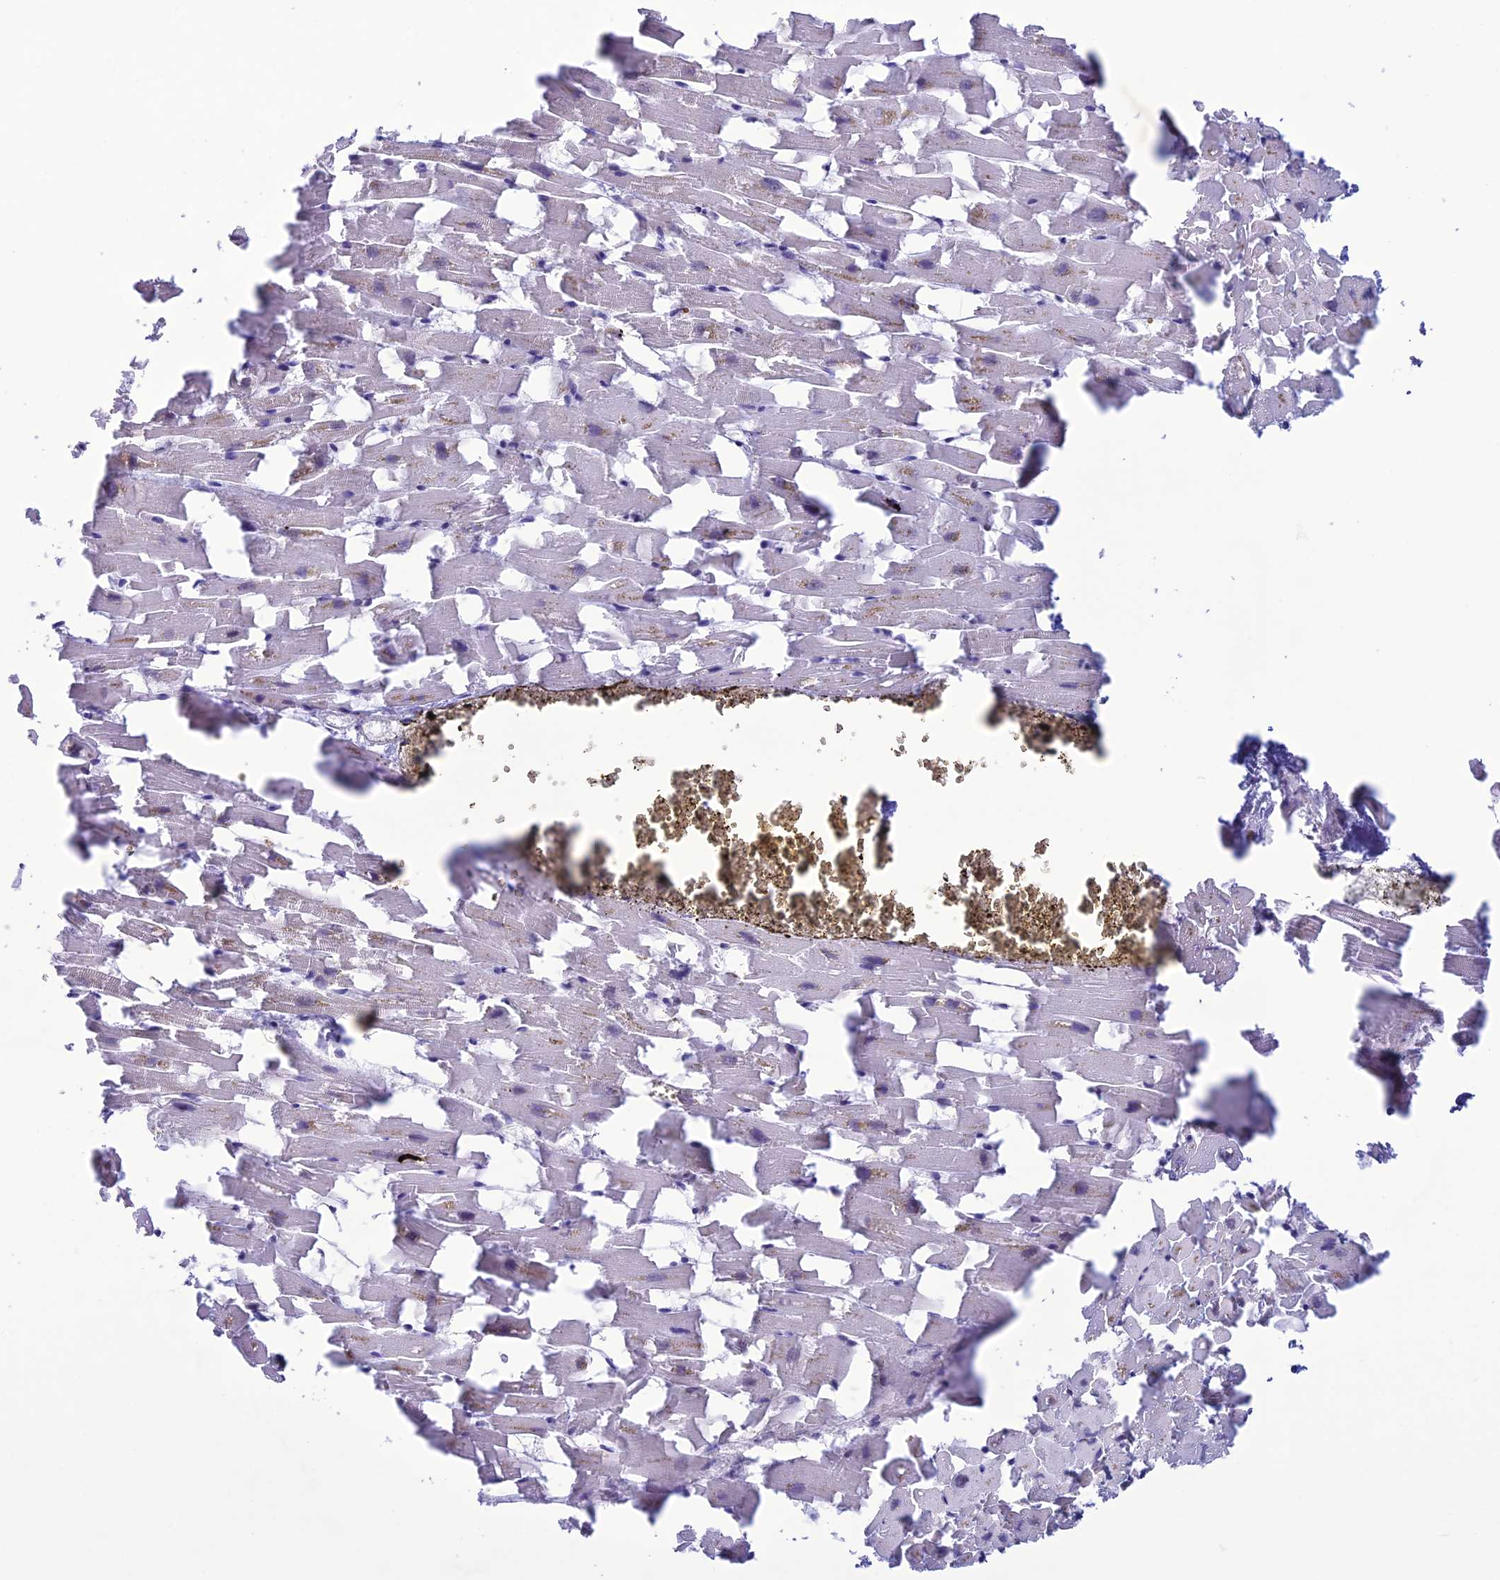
{"staining": {"intensity": "negative", "quantity": "none", "location": "none"}, "tissue": "heart muscle", "cell_type": "Cardiomyocytes", "image_type": "normal", "snomed": [{"axis": "morphology", "description": "Normal tissue, NOS"}, {"axis": "topography", "description": "Heart"}], "caption": "An image of heart muscle stained for a protein shows no brown staining in cardiomyocytes. Nuclei are stained in blue.", "gene": "CFAP210", "patient": {"sex": "female", "age": 64}}